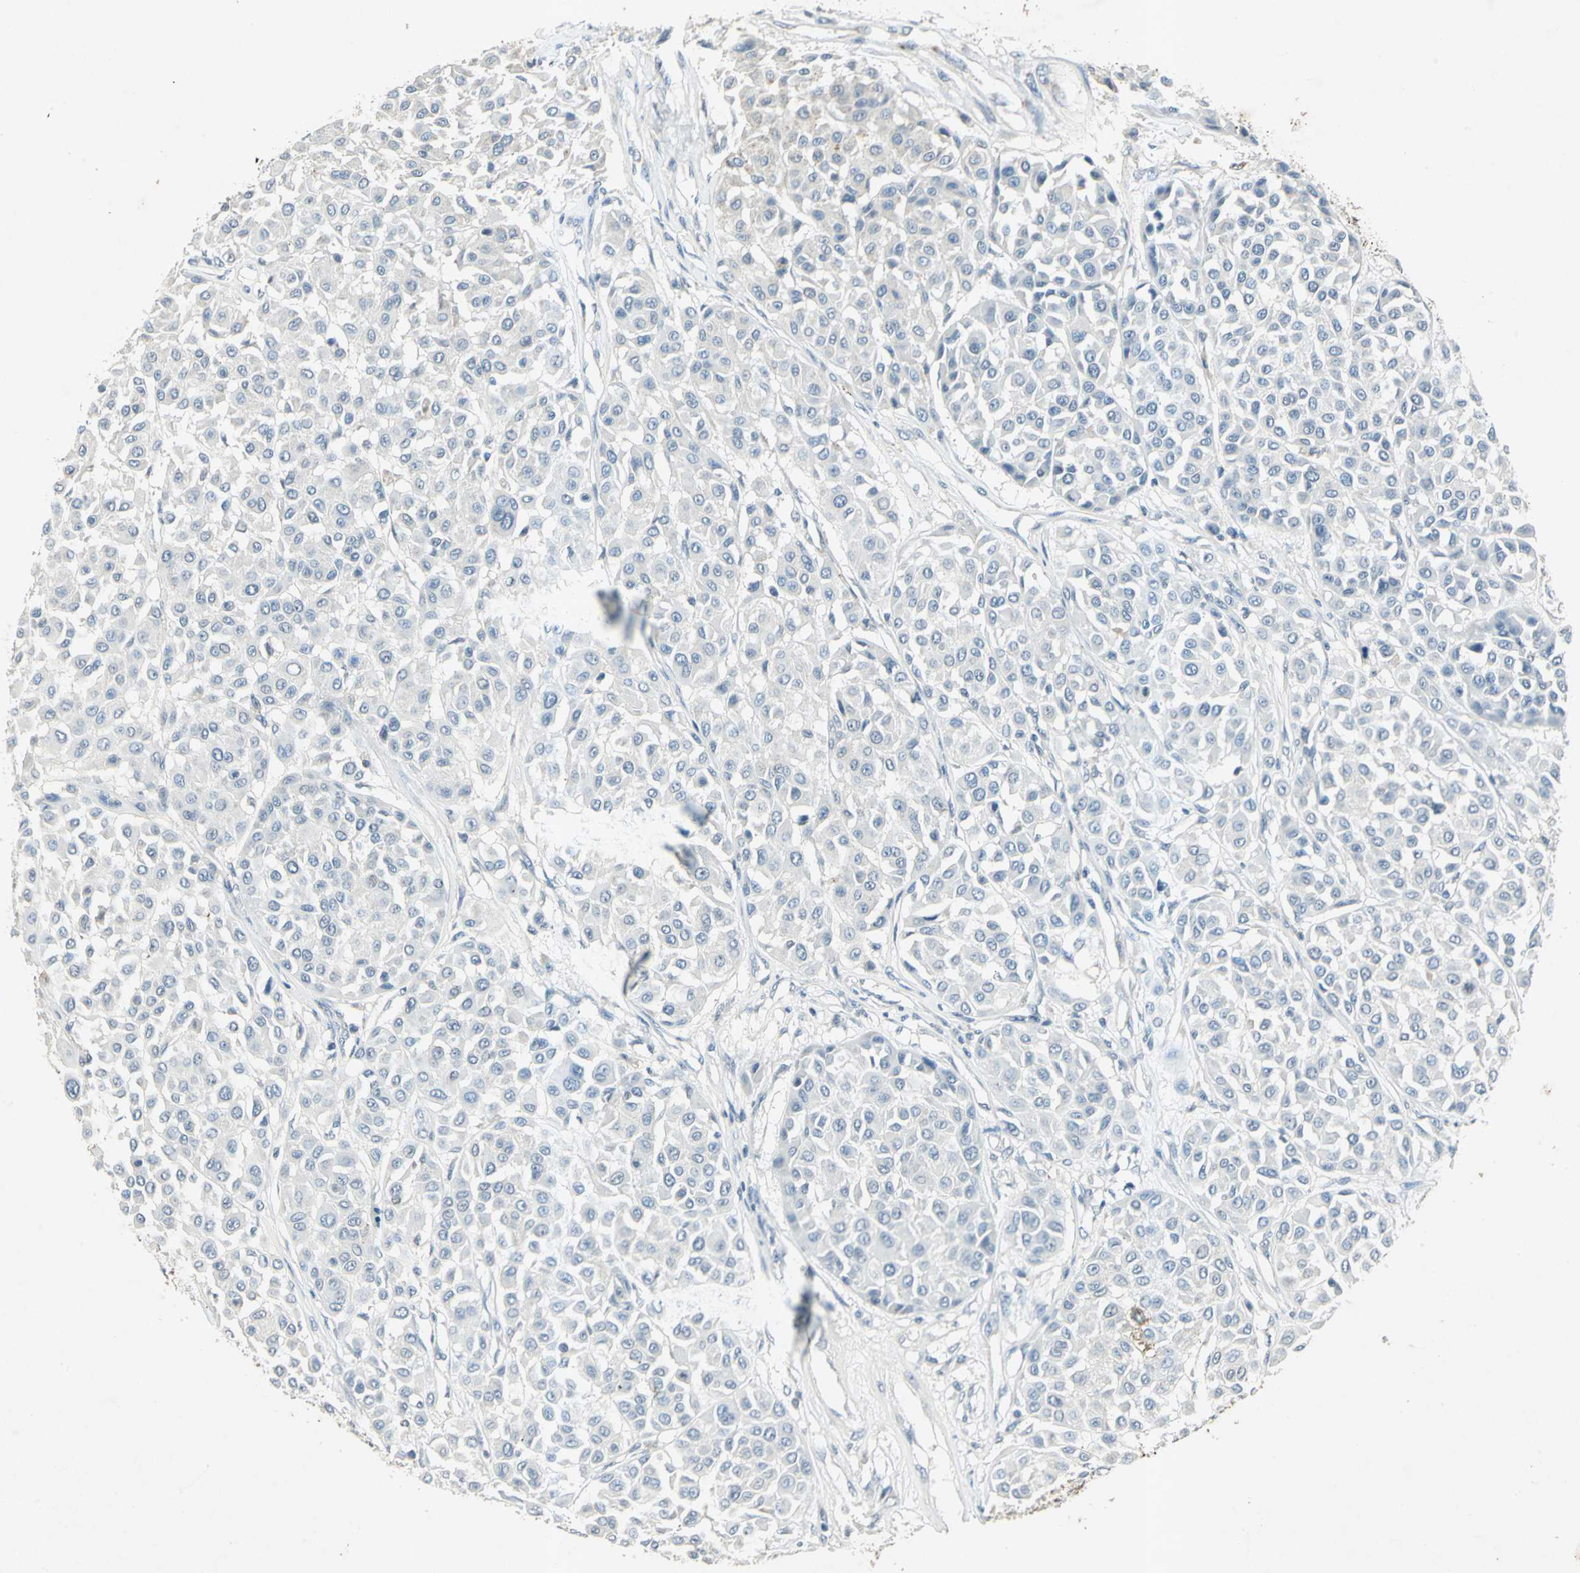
{"staining": {"intensity": "negative", "quantity": "none", "location": "none"}, "tissue": "melanoma", "cell_type": "Tumor cells", "image_type": "cancer", "snomed": [{"axis": "morphology", "description": "Malignant melanoma, Metastatic site"}, {"axis": "topography", "description": "Soft tissue"}], "caption": "This is an immunohistochemistry photomicrograph of human melanoma. There is no positivity in tumor cells.", "gene": "CAMK2B", "patient": {"sex": "male", "age": 41}}